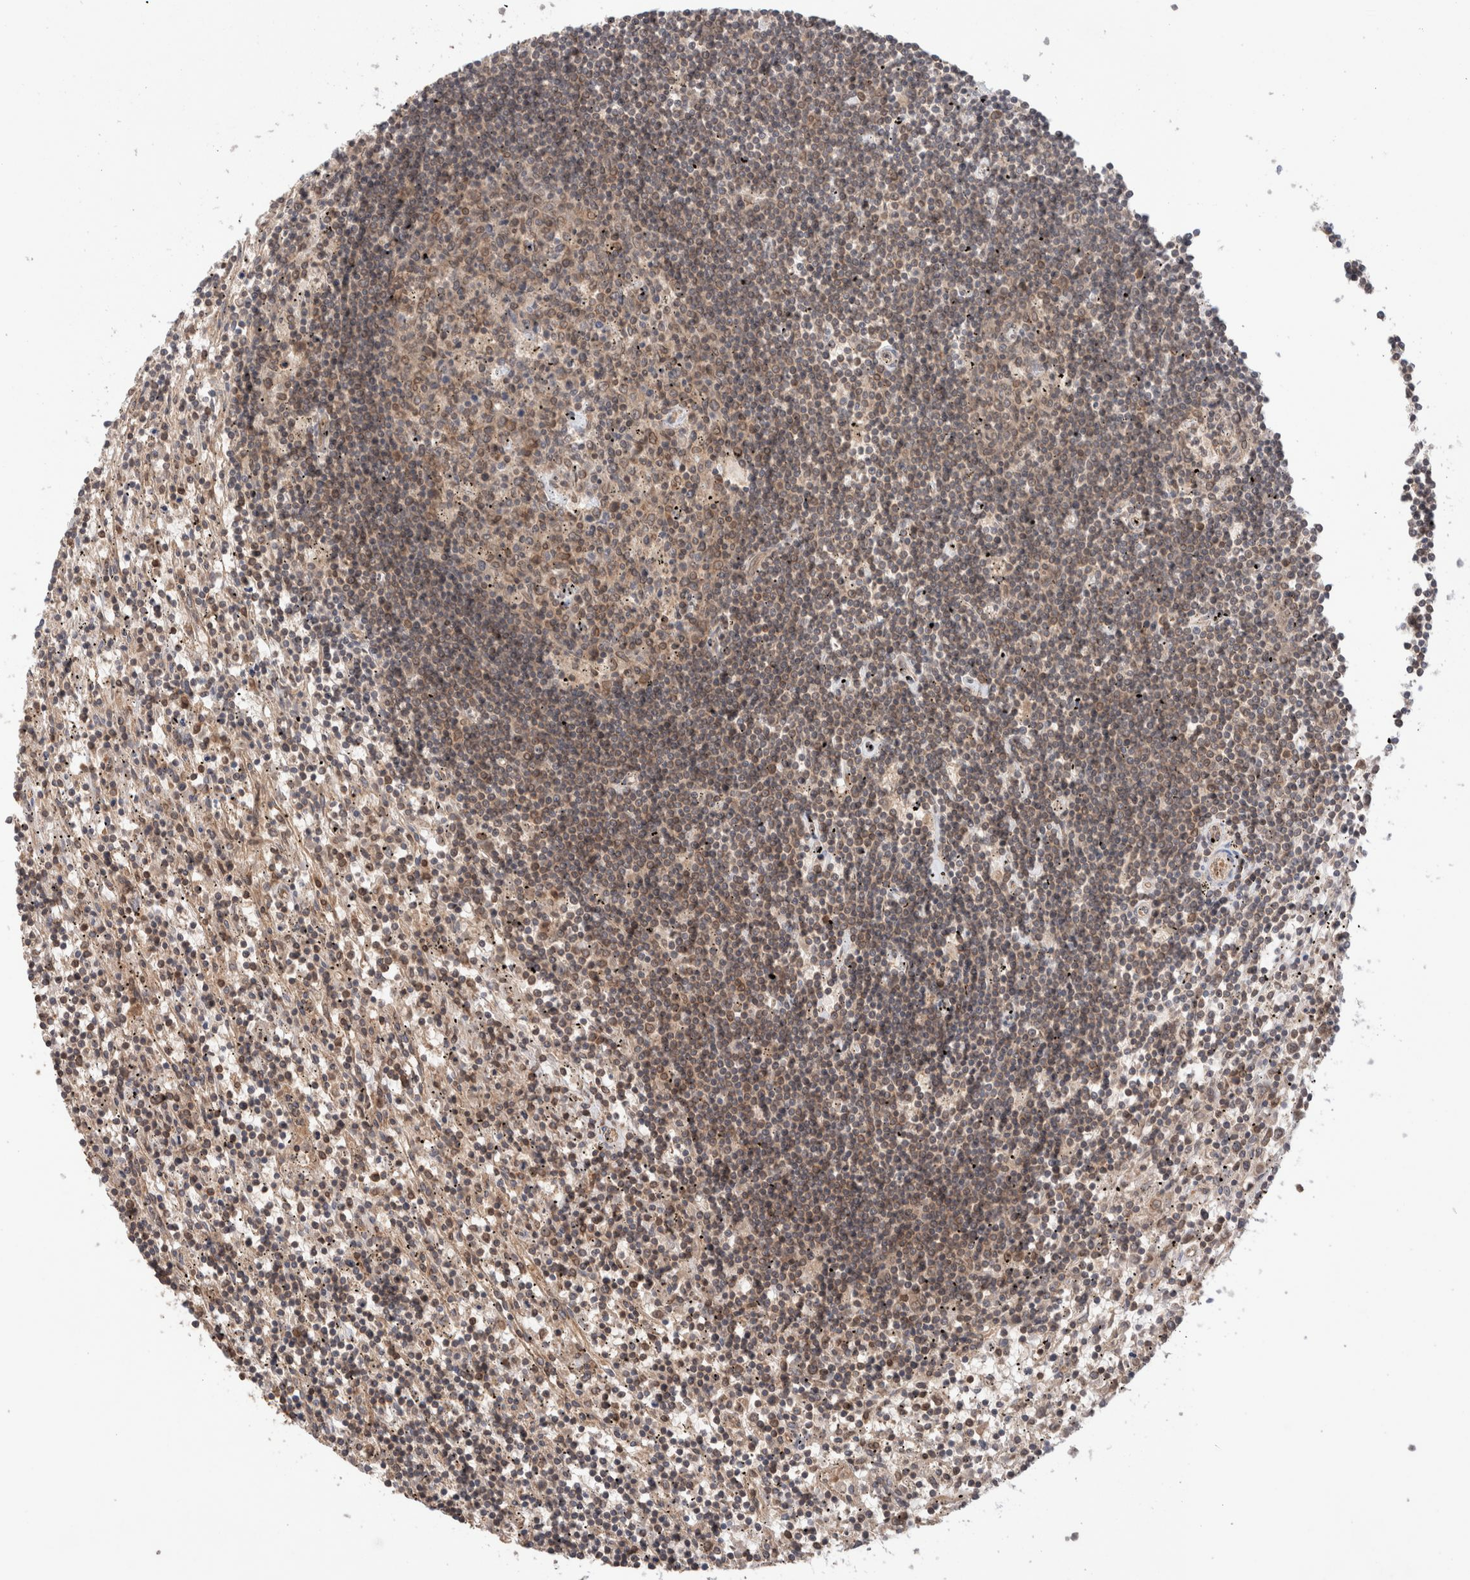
{"staining": {"intensity": "weak", "quantity": "<25%", "location": "cytoplasmic/membranous"}, "tissue": "lymphoma", "cell_type": "Tumor cells", "image_type": "cancer", "snomed": [{"axis": "morphology", "description": "Malignant lymphoma, non-Hodgkin's type, Low grade"}, {"axis": "topography", "description": "Spleen"}], "caption": "Tumor cells show no significant protein expression in malignant lymphoma, non-Hodgkin's type (low-grade).", "gene": "SIKE1", "patient": {"sex": "male", "age": 76}}